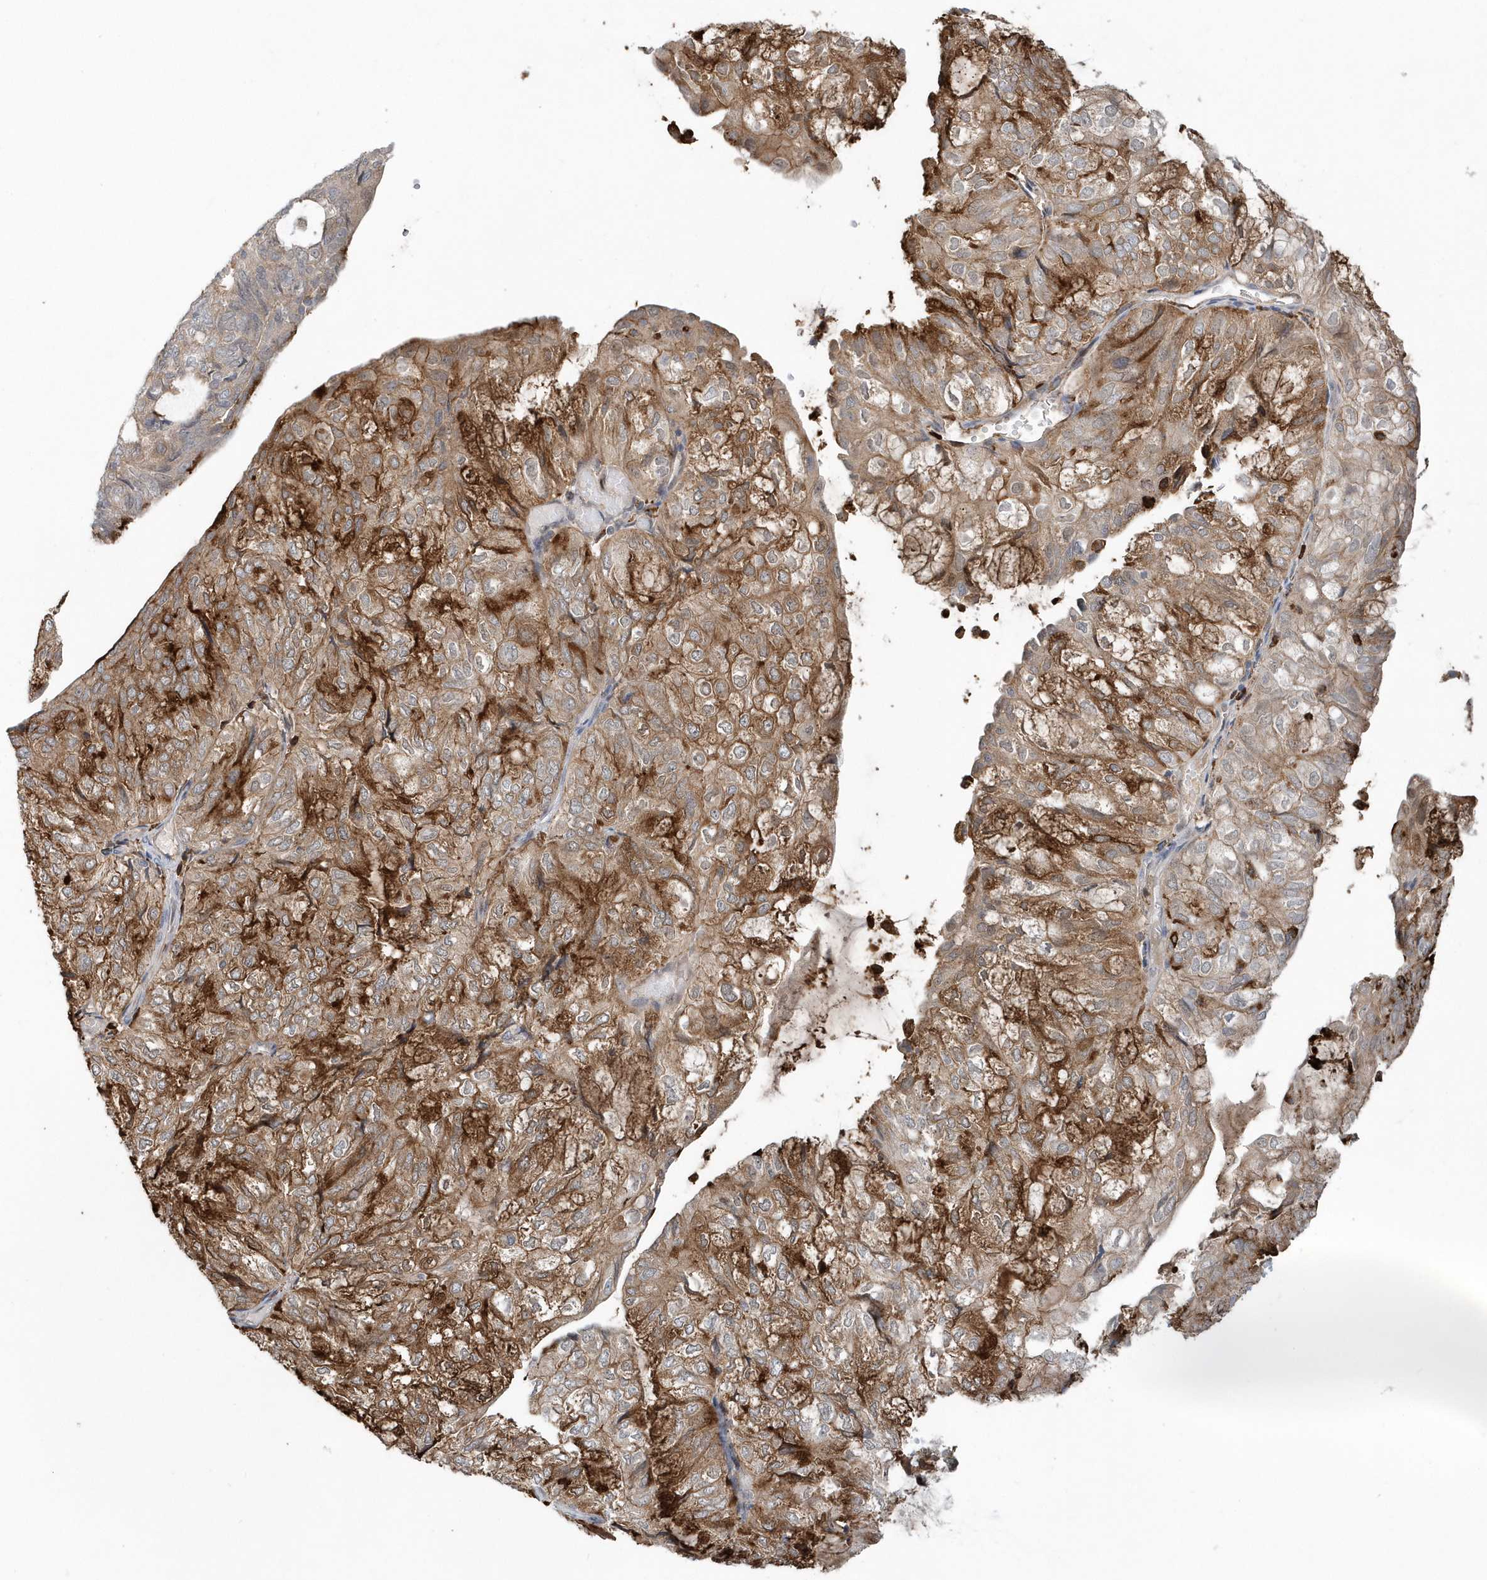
{"staining": {"intensity": "moderate", "quantity": ">75%", "location": "cytoplasmic/membranous"}, "tissue": "endometrial cancer", "cell_type": "Tumor cells", "image_type": "cancer", "snomed": [{"axis": "morphology", "description": "Adenocarcinoma, NOS"}, {"axis": "topography", "description": "Endometrium"}], "caption": "The image reveals a brown stain indicating the presence of a protein in the cytoplasmic/membranous of tumor cells in adenocarcinoma (endometrial).", "gene": "RNF7", "patient": {"sex": "female", "age": 81}}